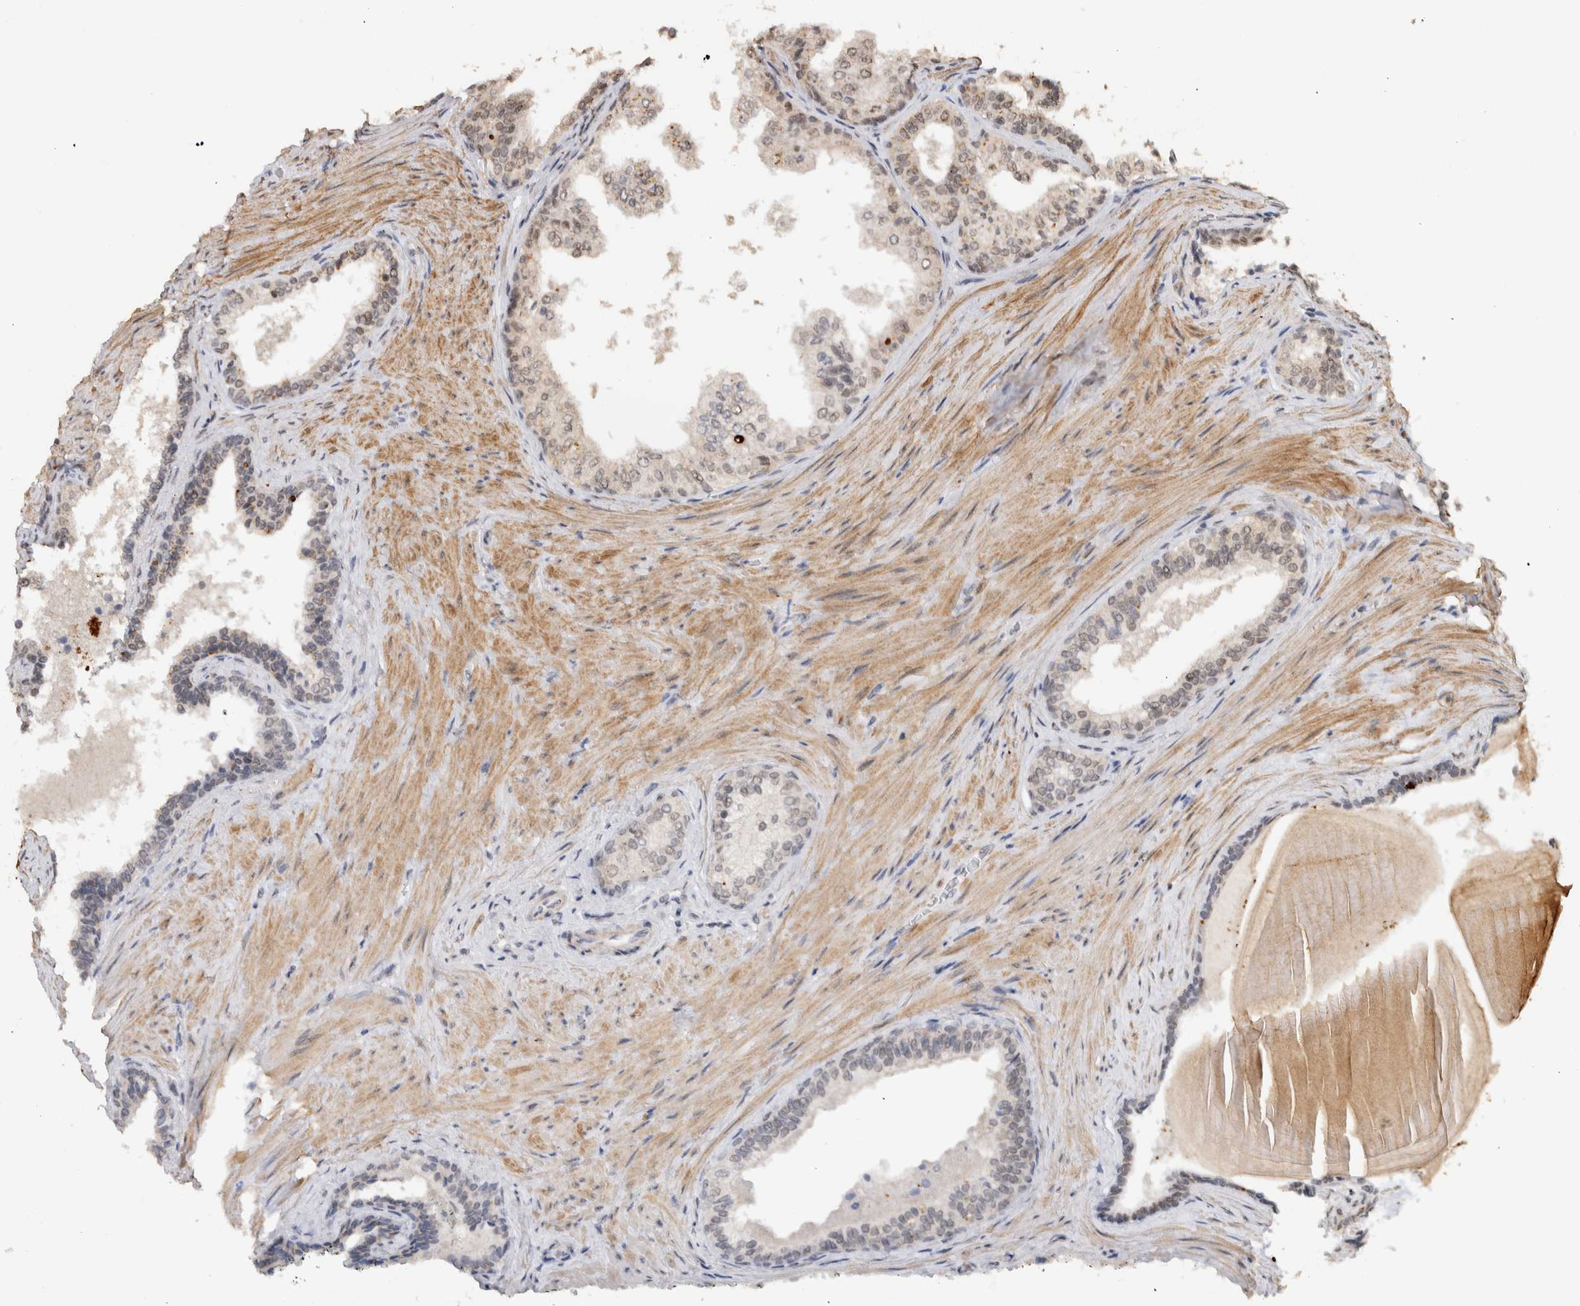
{"staining": {"intensity": "weak", "quantity": "<25%", "location": "nuclear"}, "tissue": "prostate cancer", "cell_type": "Tumor cells", "image_type": "cancer", "snomed": [{"axis": "morphology", "description": "Adenocarcinoma, Low grade"}, {"axis": "topography", "description": "Prostate"}], "caption": "There is no significant positivity in tumor cells of adenocarcinoma (low-grade) (prostate).", "gene": "KEAP1", "patient": {"sex": "male", "age": 60}}